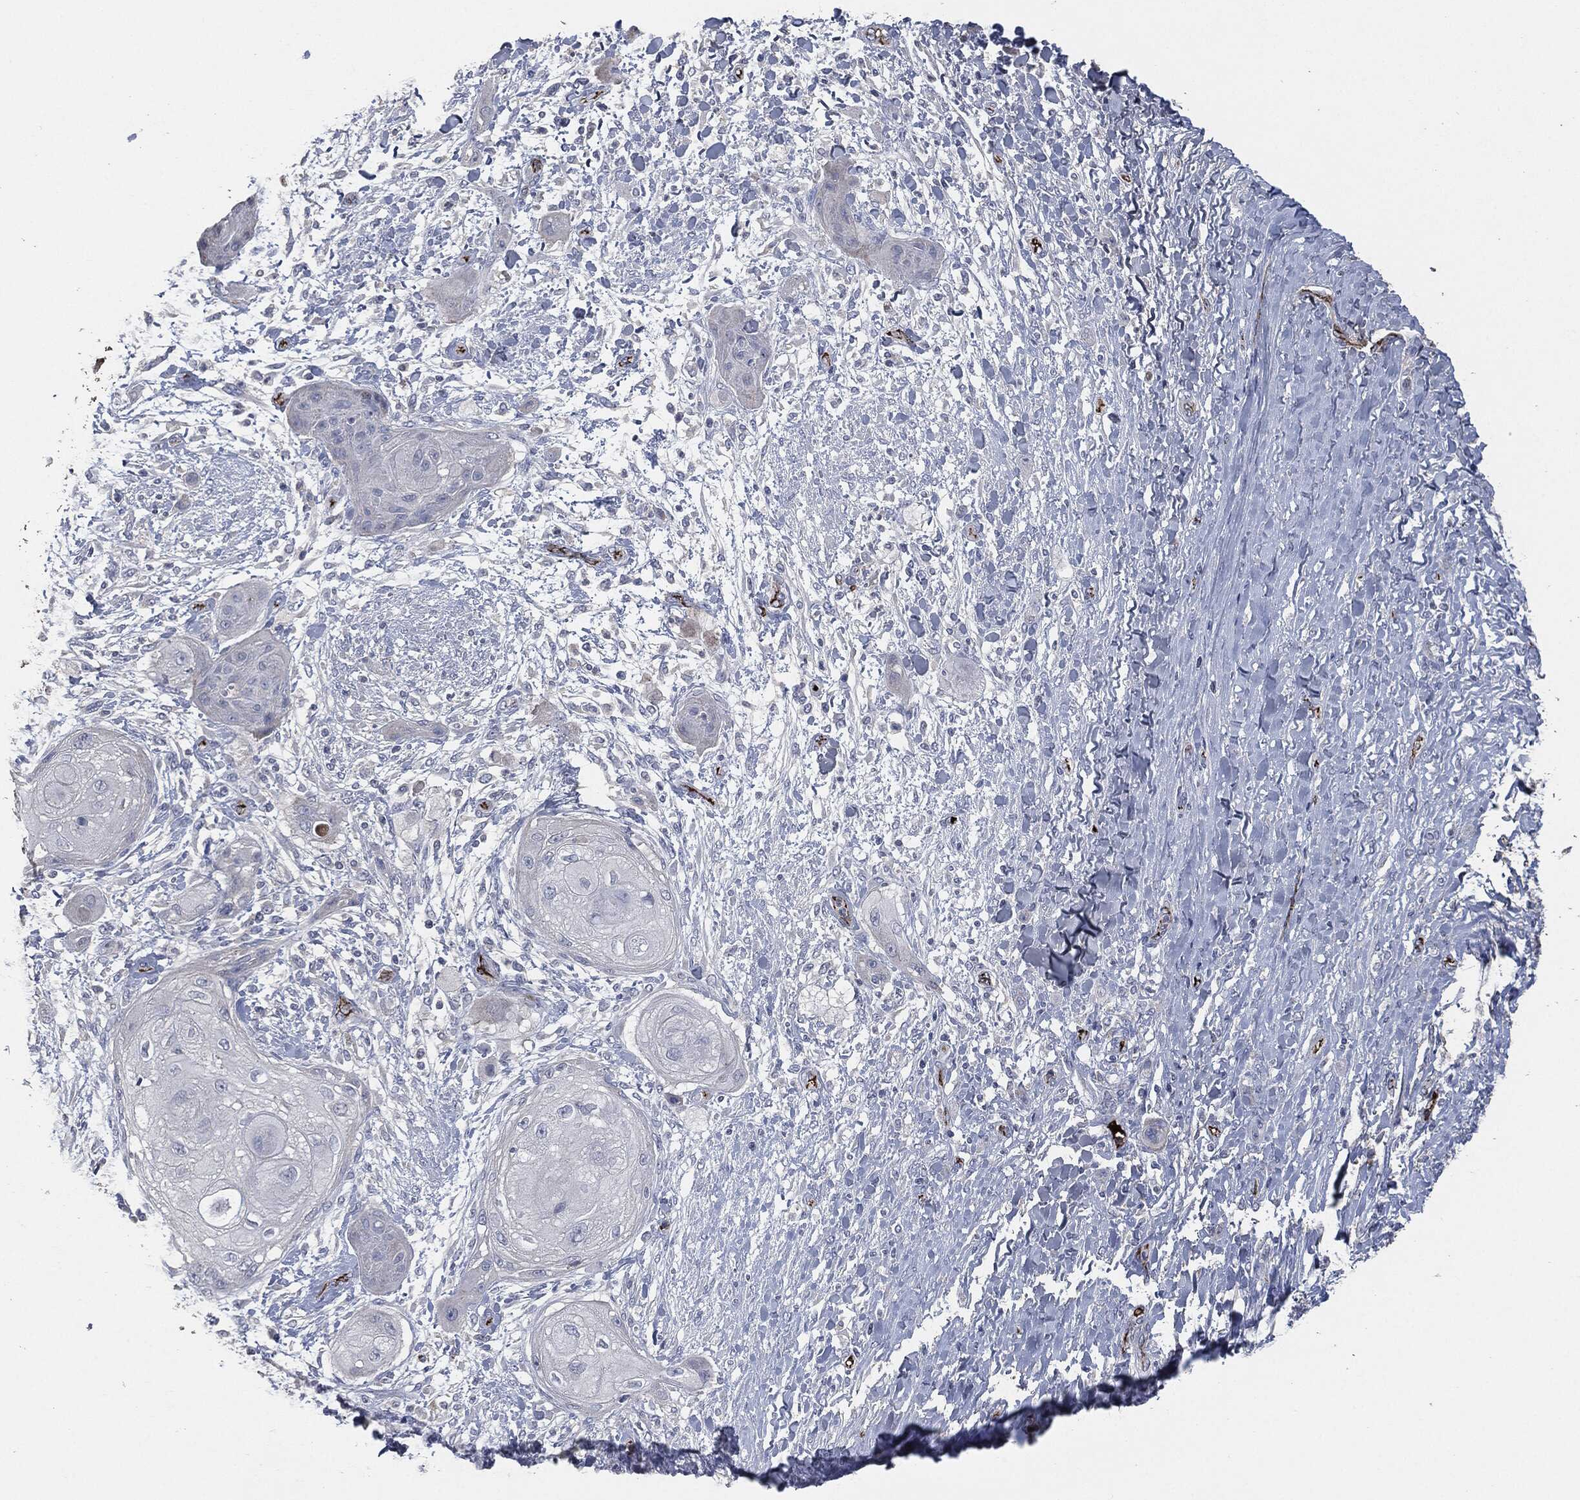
{"staining": {"intensity": "negative", "quantity": "none", "location": "none"}, "tissue": "skin cancer", "cell_type": "Tumor cells", "image_type": "cancer", "snomed": [{"axis": "morphology", "description": "Squamous cell carcinoma, NOS"}, {"axis": "topography", "description": "Skin"}], "caption": "IHC of skin squamous cell carcinoma shows no staining in tumor cells.", "gene": "APOB", "patient": {"sex": "male", "age": 62}}